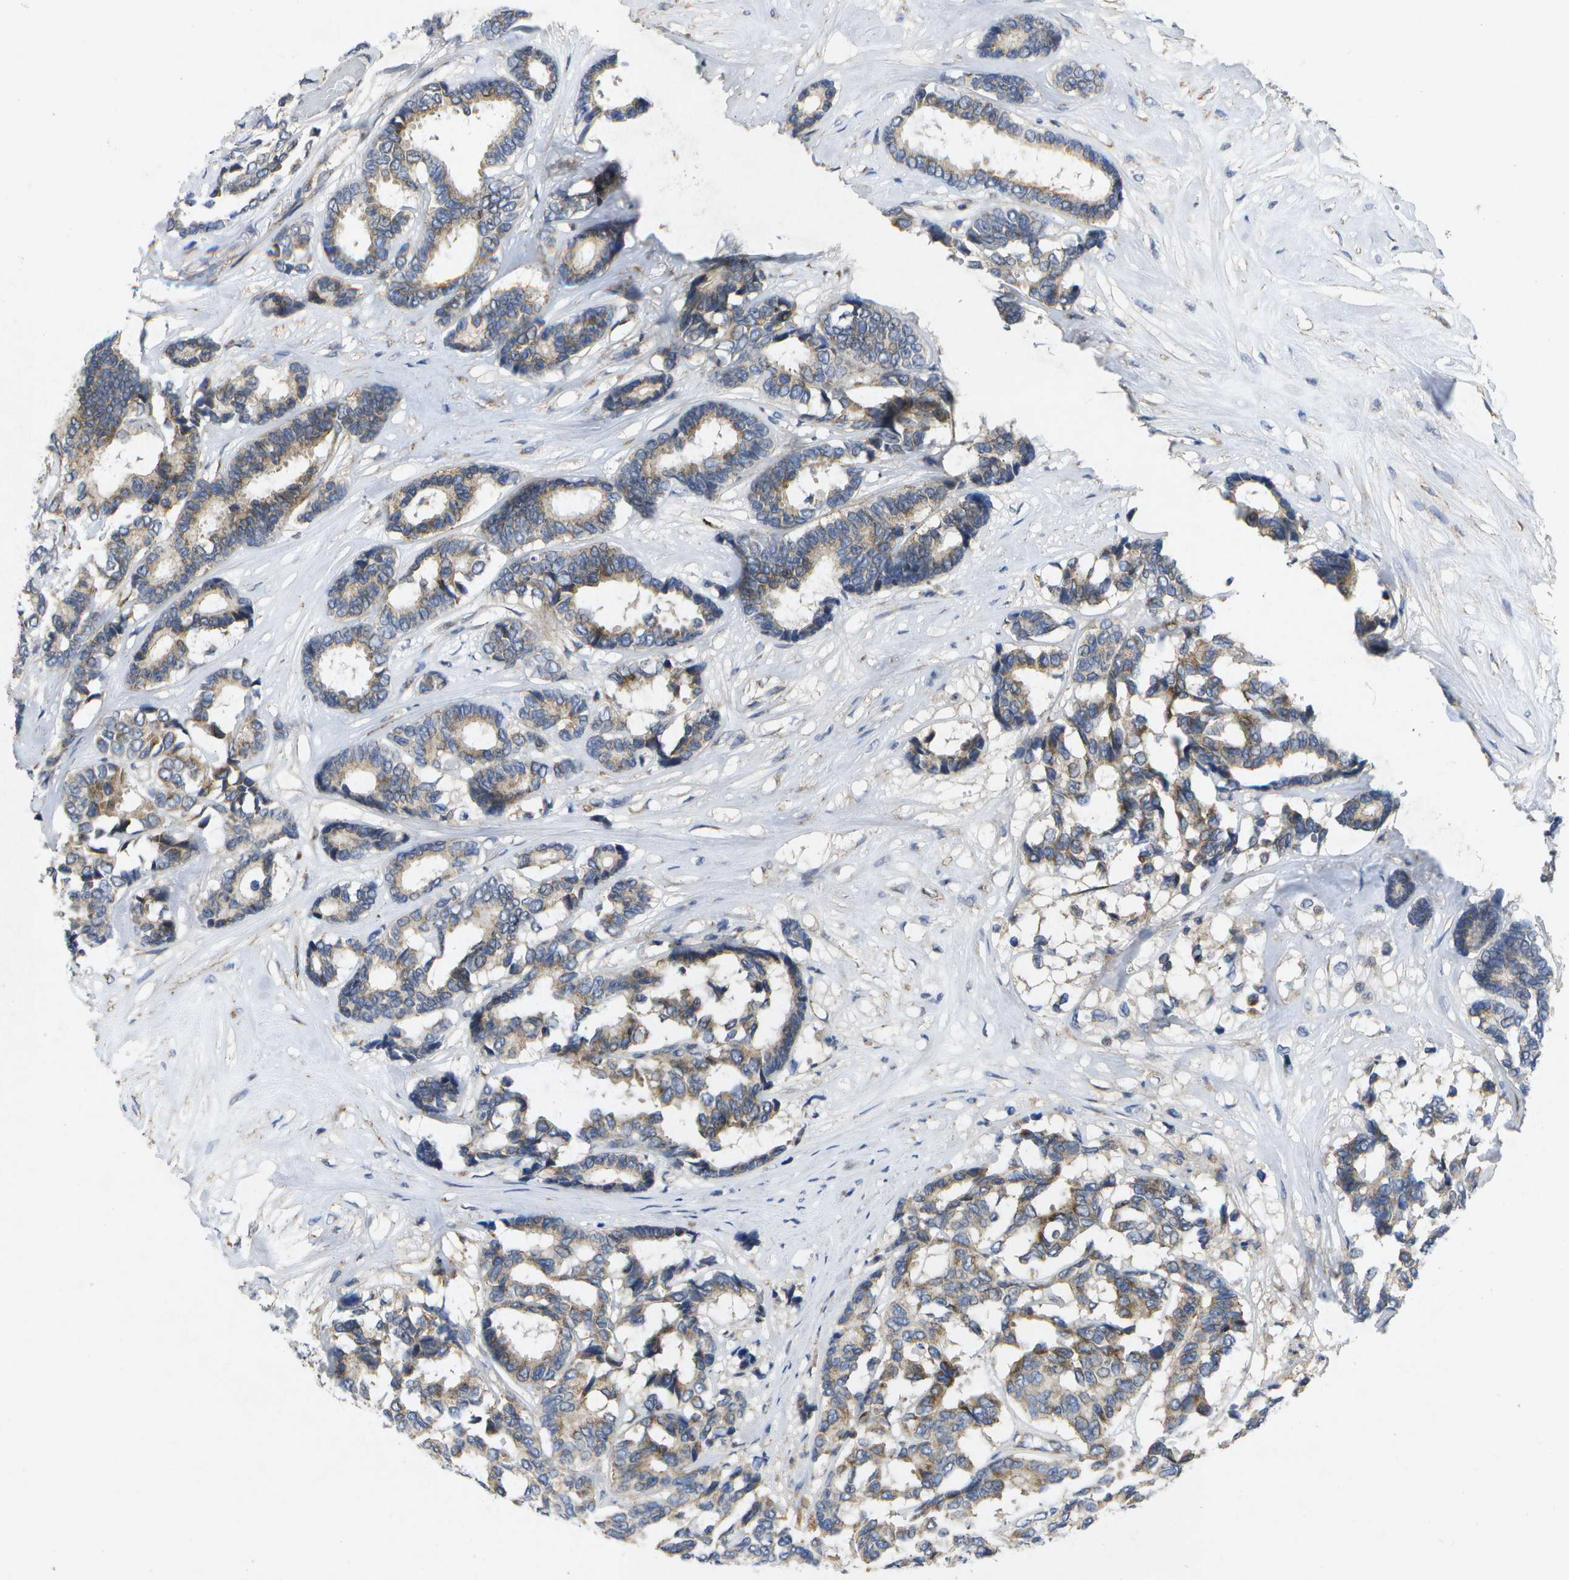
{"staining": {"intensity": "weak", "quantity": ">75%", "location": "cytoplasmic/membranous"}, "tissue": "breast cancer", "cell_type": "Tumor cells", "image_type": "cancer", "snomed": [{"axis": "morphology", "description": "Duct carcinoma"}, {"axis": "topography", "description": "Breast"}], "caption": "Tumor cells show weak cytoplasmic/membranous staining in approximately >75% of cells in breast infiltrating ductal carcinoma. (DAB (3,3'-diaminobenzidine) IHC with brightfield microscopy, high magnification).", "gene": "KDELR1", "patient": {"sex": "female", "age": 87}}